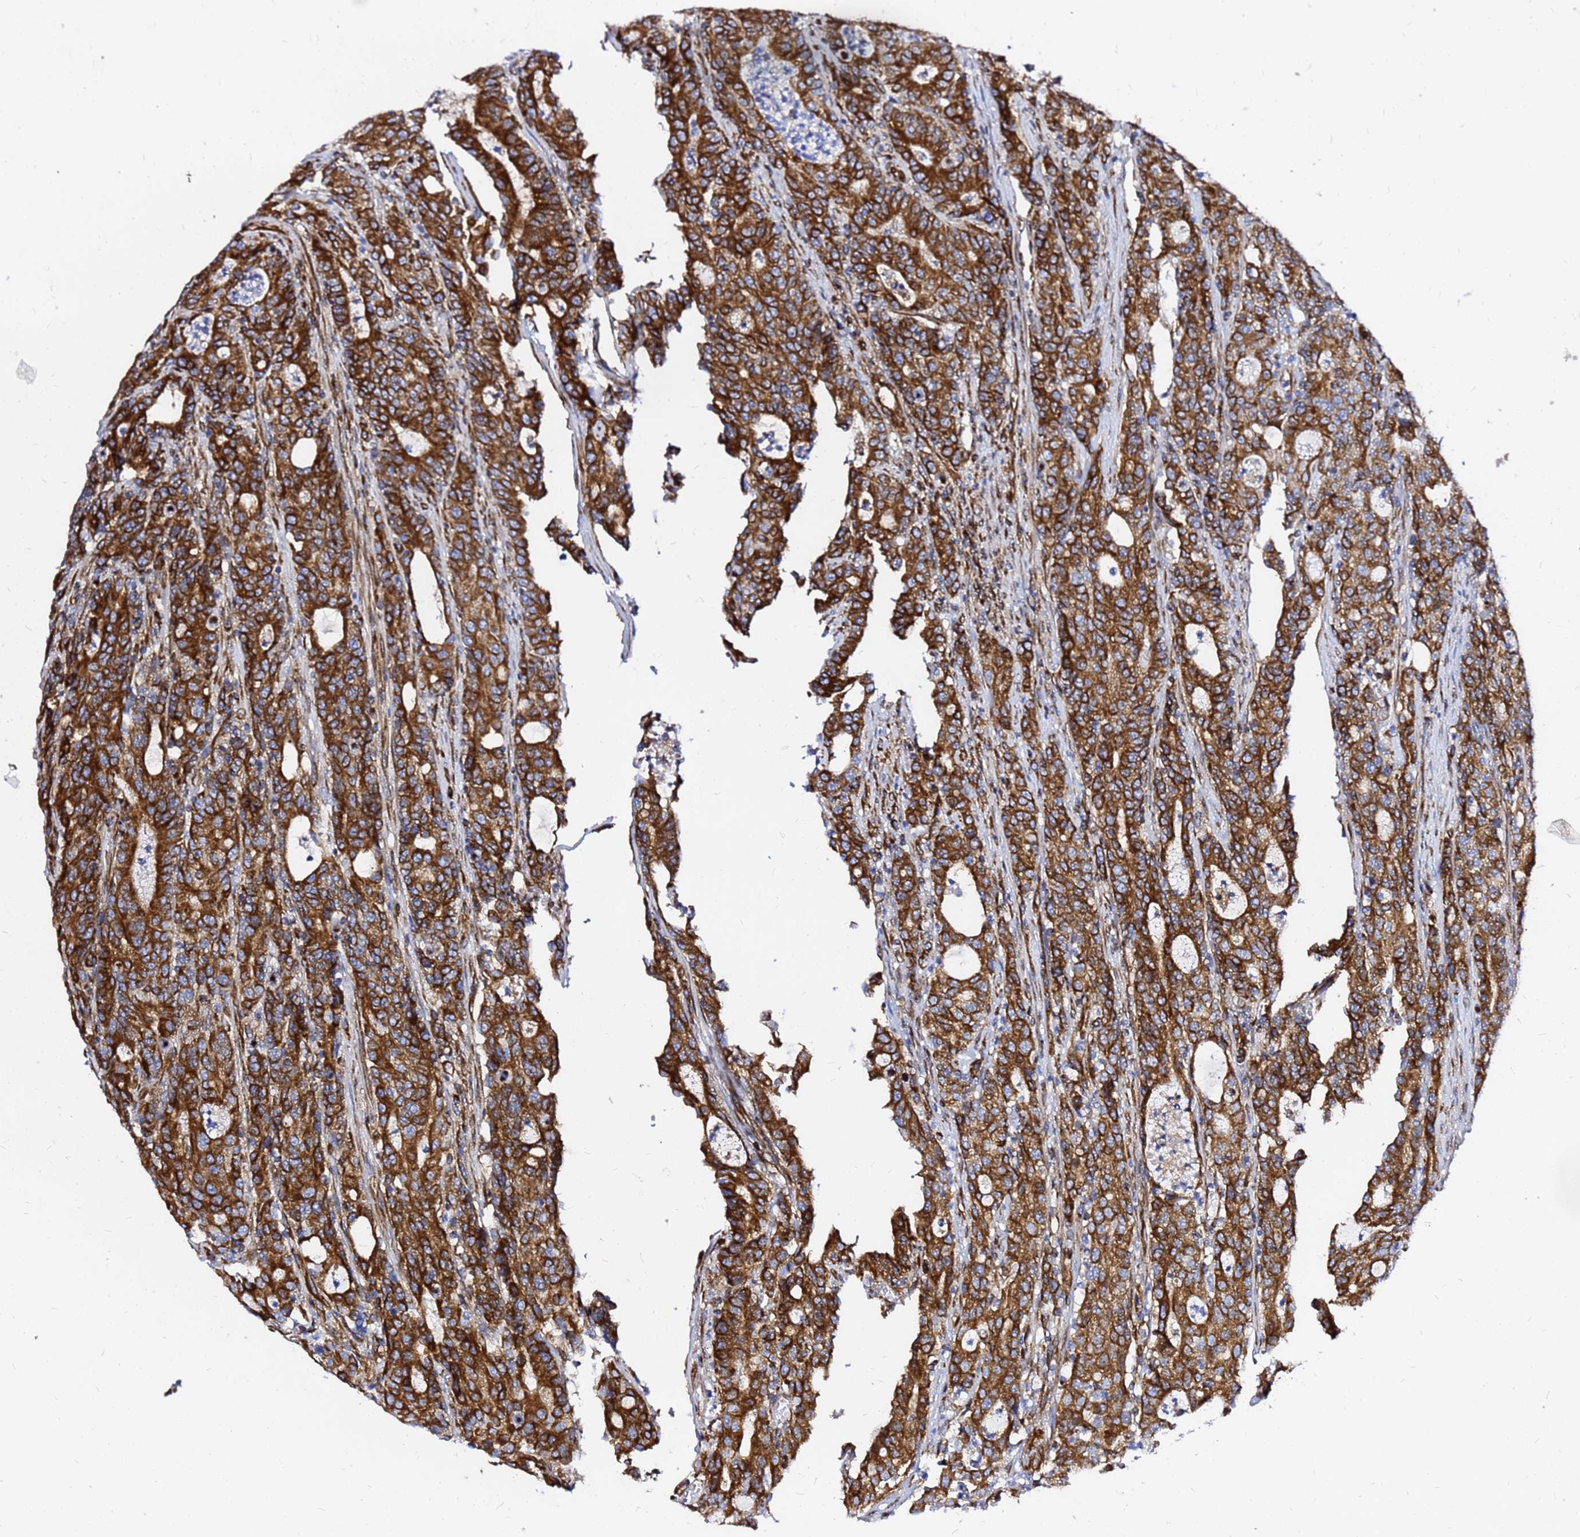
{"staining": {"intensity": "strong", "quantity": ">75%", "location": "cytoplasmic/membranous"}, "tissue": "colorectal cancer", "cell_type": "Tumor cells", "image_type": "cancer", "snomed": [{"axis": "morphology", "description": "Adenocarcinoma, NOS"}, {"axis": "topography", "description": "Colon"}], "caption": "Immunohistochemistry (DAB) staining of colorectal cancer (adenocarcinoma) reveals strong cytoplasmic/membranous protein positivity in about >75% of tumor cells.", "gene": "TUBA8", "patient": {"sex": "male", "age": 83}}